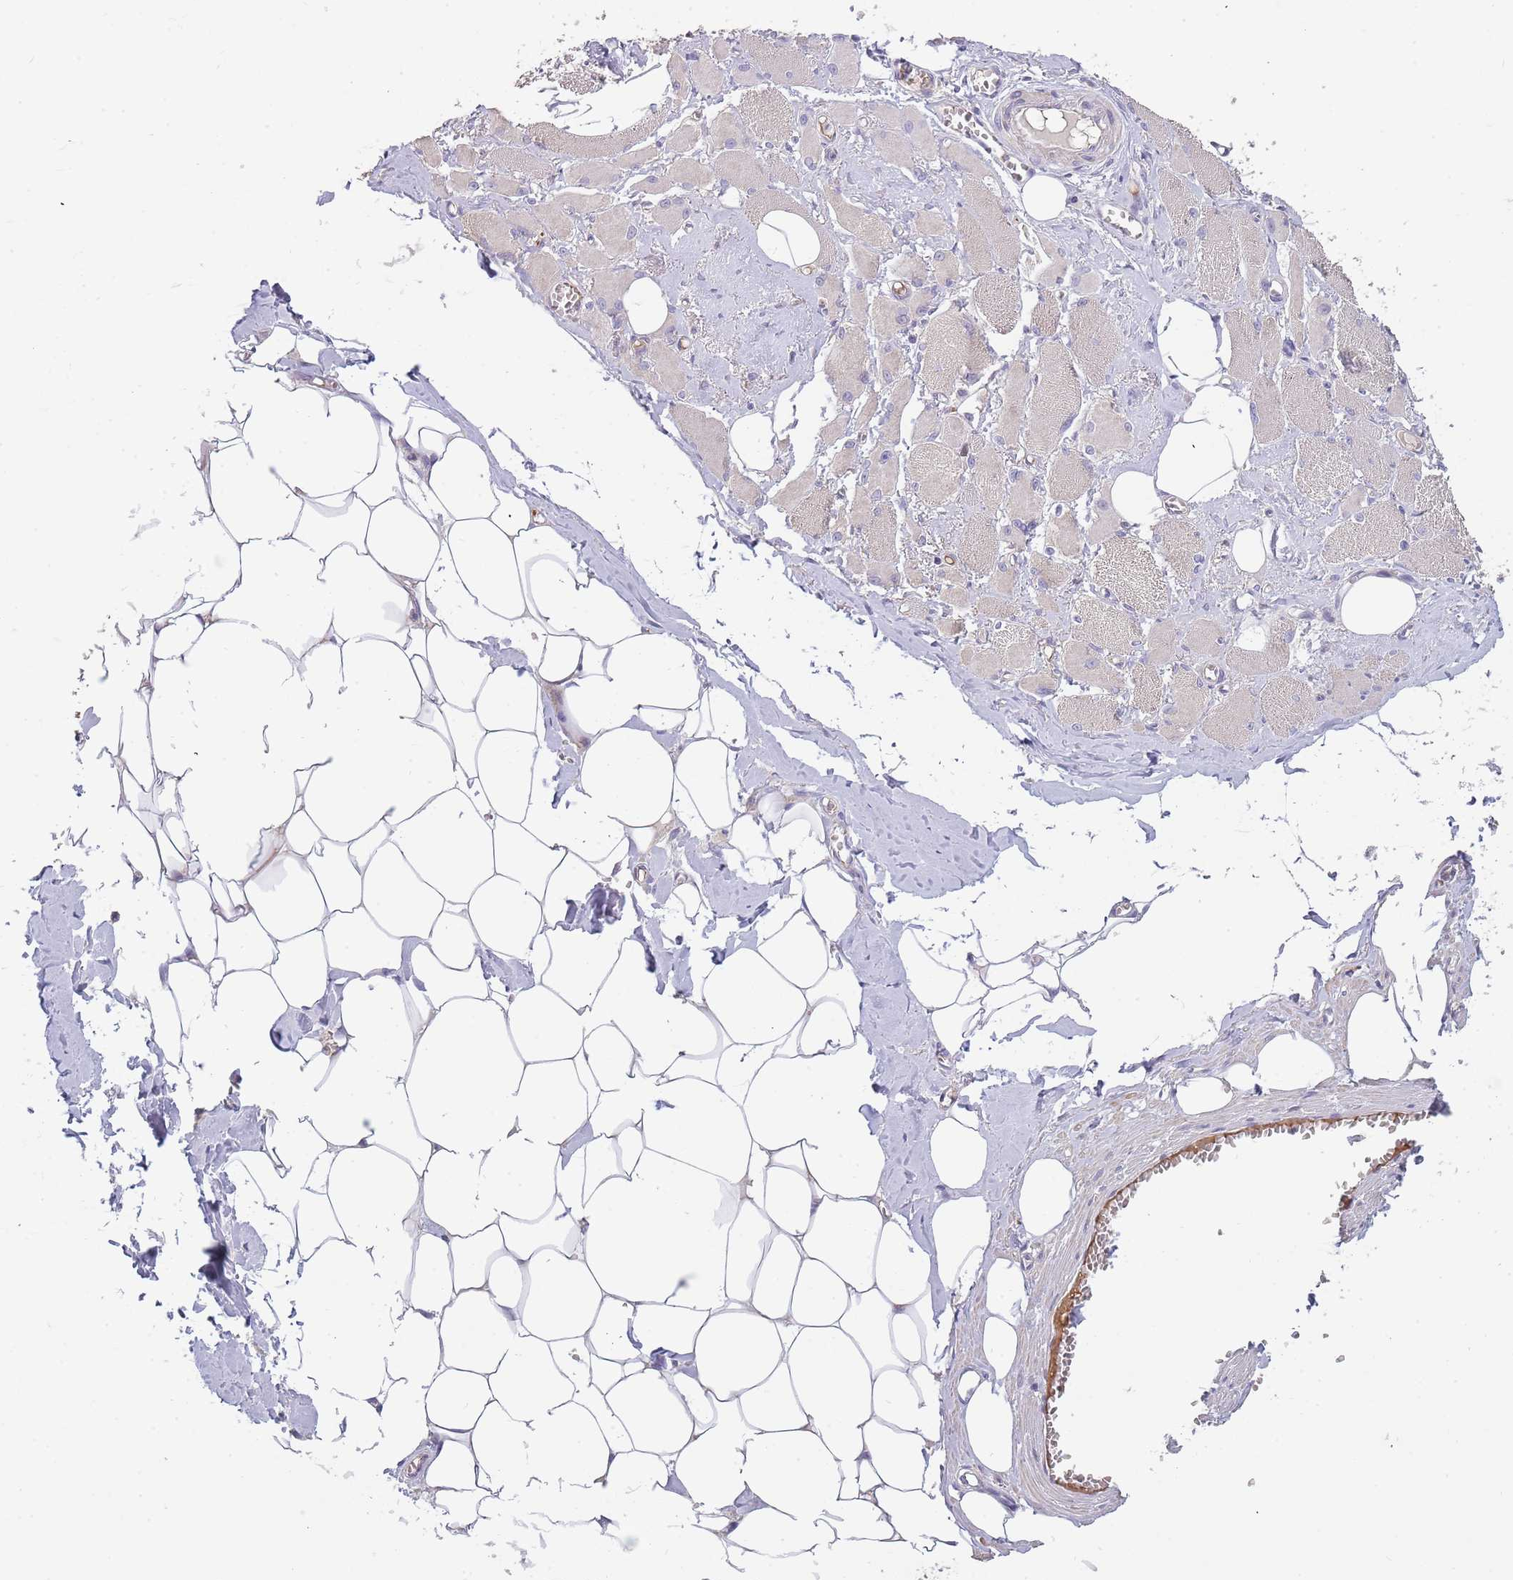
{"staining": {"intensity": "weak", "quantity": "25%-75%", "location": "cytoplasmic/membranous"}, "tissue": "skeletal muscle", "cell_type": "Myocytes", "image_type": "normal", "snomed": [{"axis": "morphology", "description": "Normal tissue, NOS"}, {"axis": "morphology", "description": "Basal cell carcinoma"}, {"axis": "topography", "description": "Skeletal muscle"}], "caption": "Protein expression by immunohistochemistry demonstrates weak cytoplasmic/membranous expression in approximately 25%-75% of myocytes in normal skeletal muscle. Using DAB (brown) and hematoxylin (blue) stains, captured at high magnification using brightfield microscopy.", "gene": "SUSD1", "patient": {"sex": "female", "age": 64}}